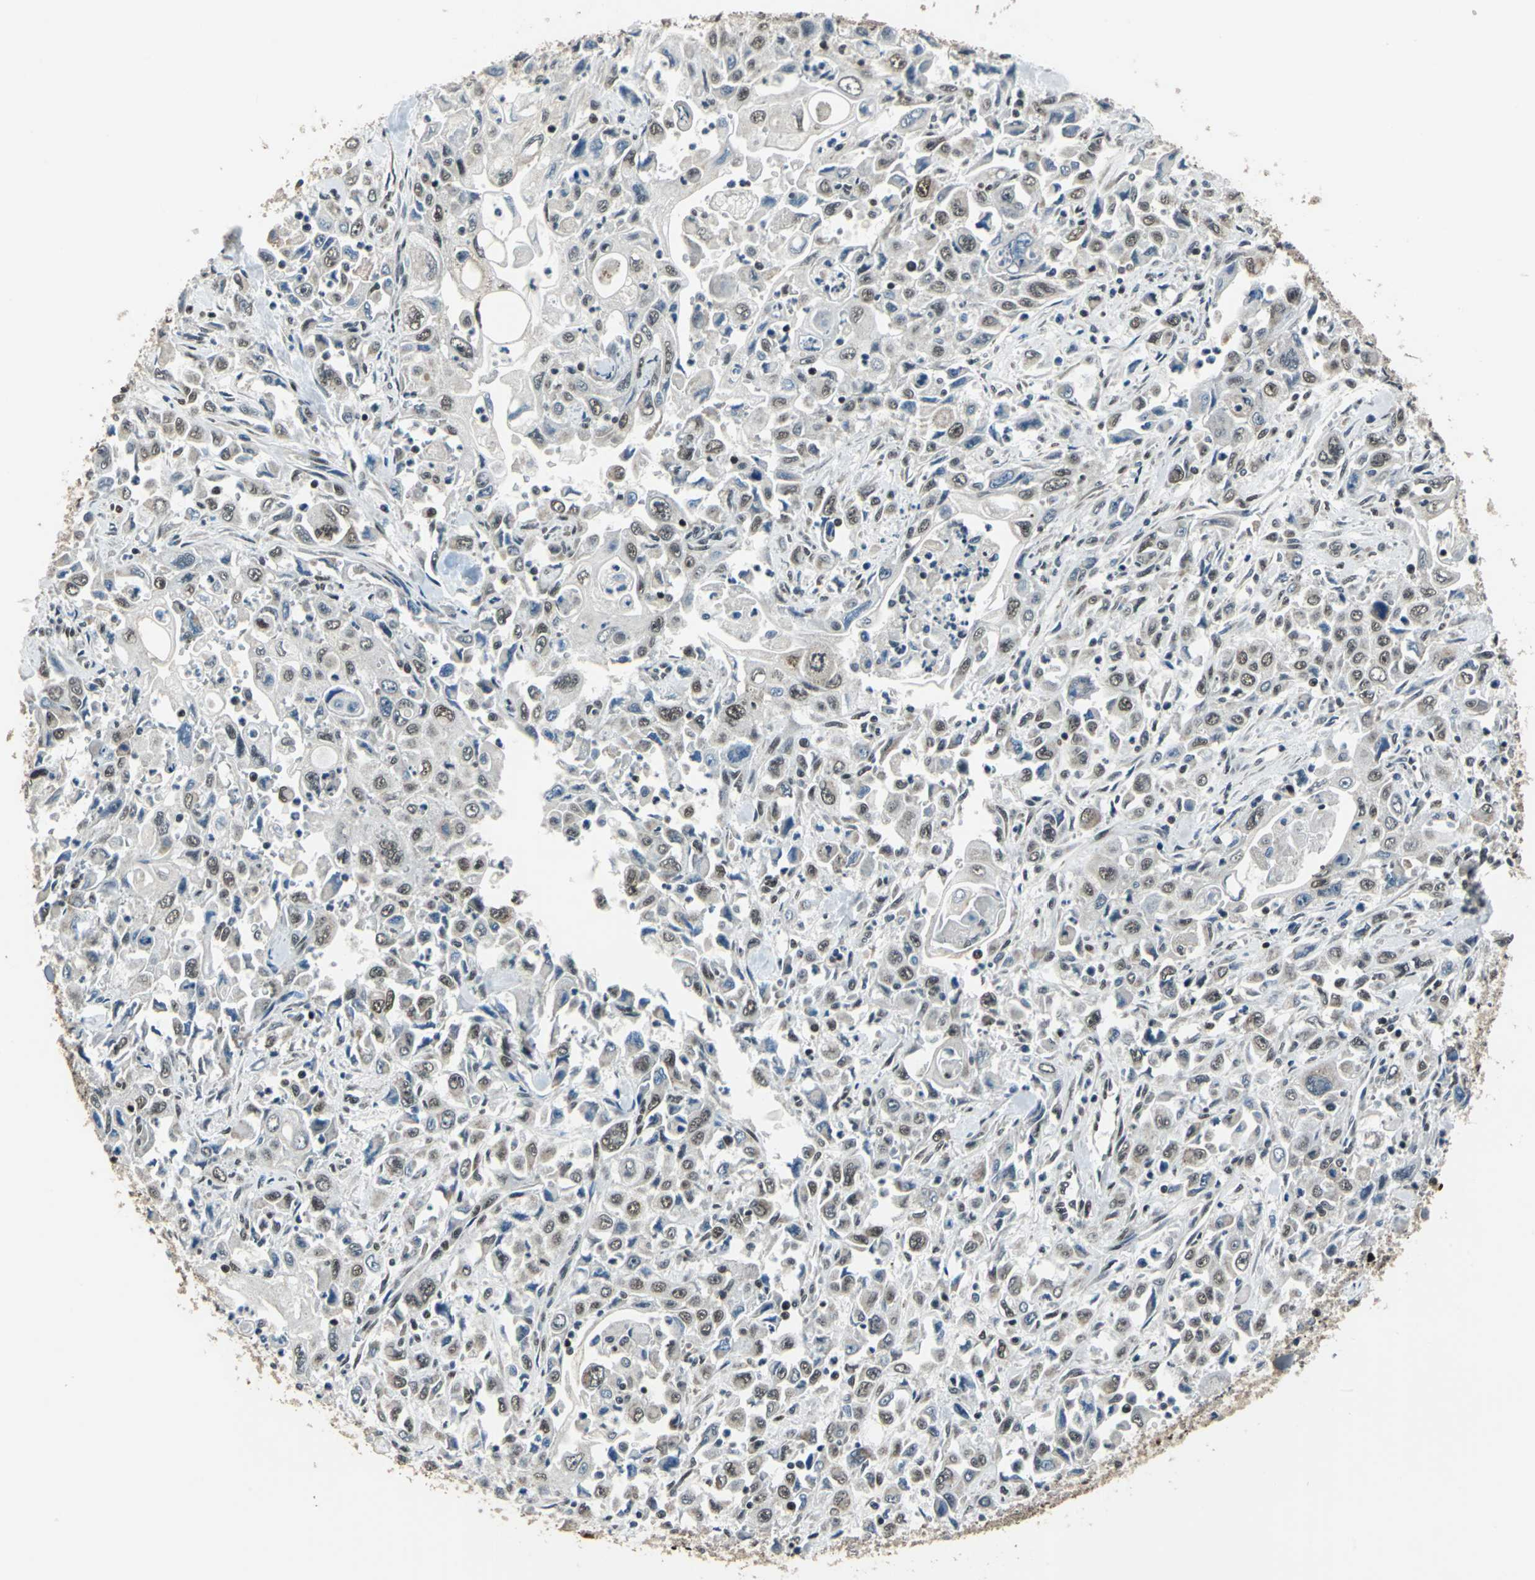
{"staining": {"intensity": "weak", "quantity": "<25%", "location": "cytoplasmic/membranous"}, "tissue": "pancreatic cancer", "cell_type": "Tumor cells", "image_type": "cancer", "snomed": [{"axis": "morphology", "description": "Adenocarcinoma, NOS"}, {"axis": "topography", "description": "Pancreas"}], "caption": "An immunohistochemistry (IHC) photomicrograph of adenocarcinoma (pancreatic) is shown. There is no staining in tumor cells of adenocarcinoma (pancreatic).", "gene": "BCLAF1", "patient": {"sex": "male", "age": 70}}